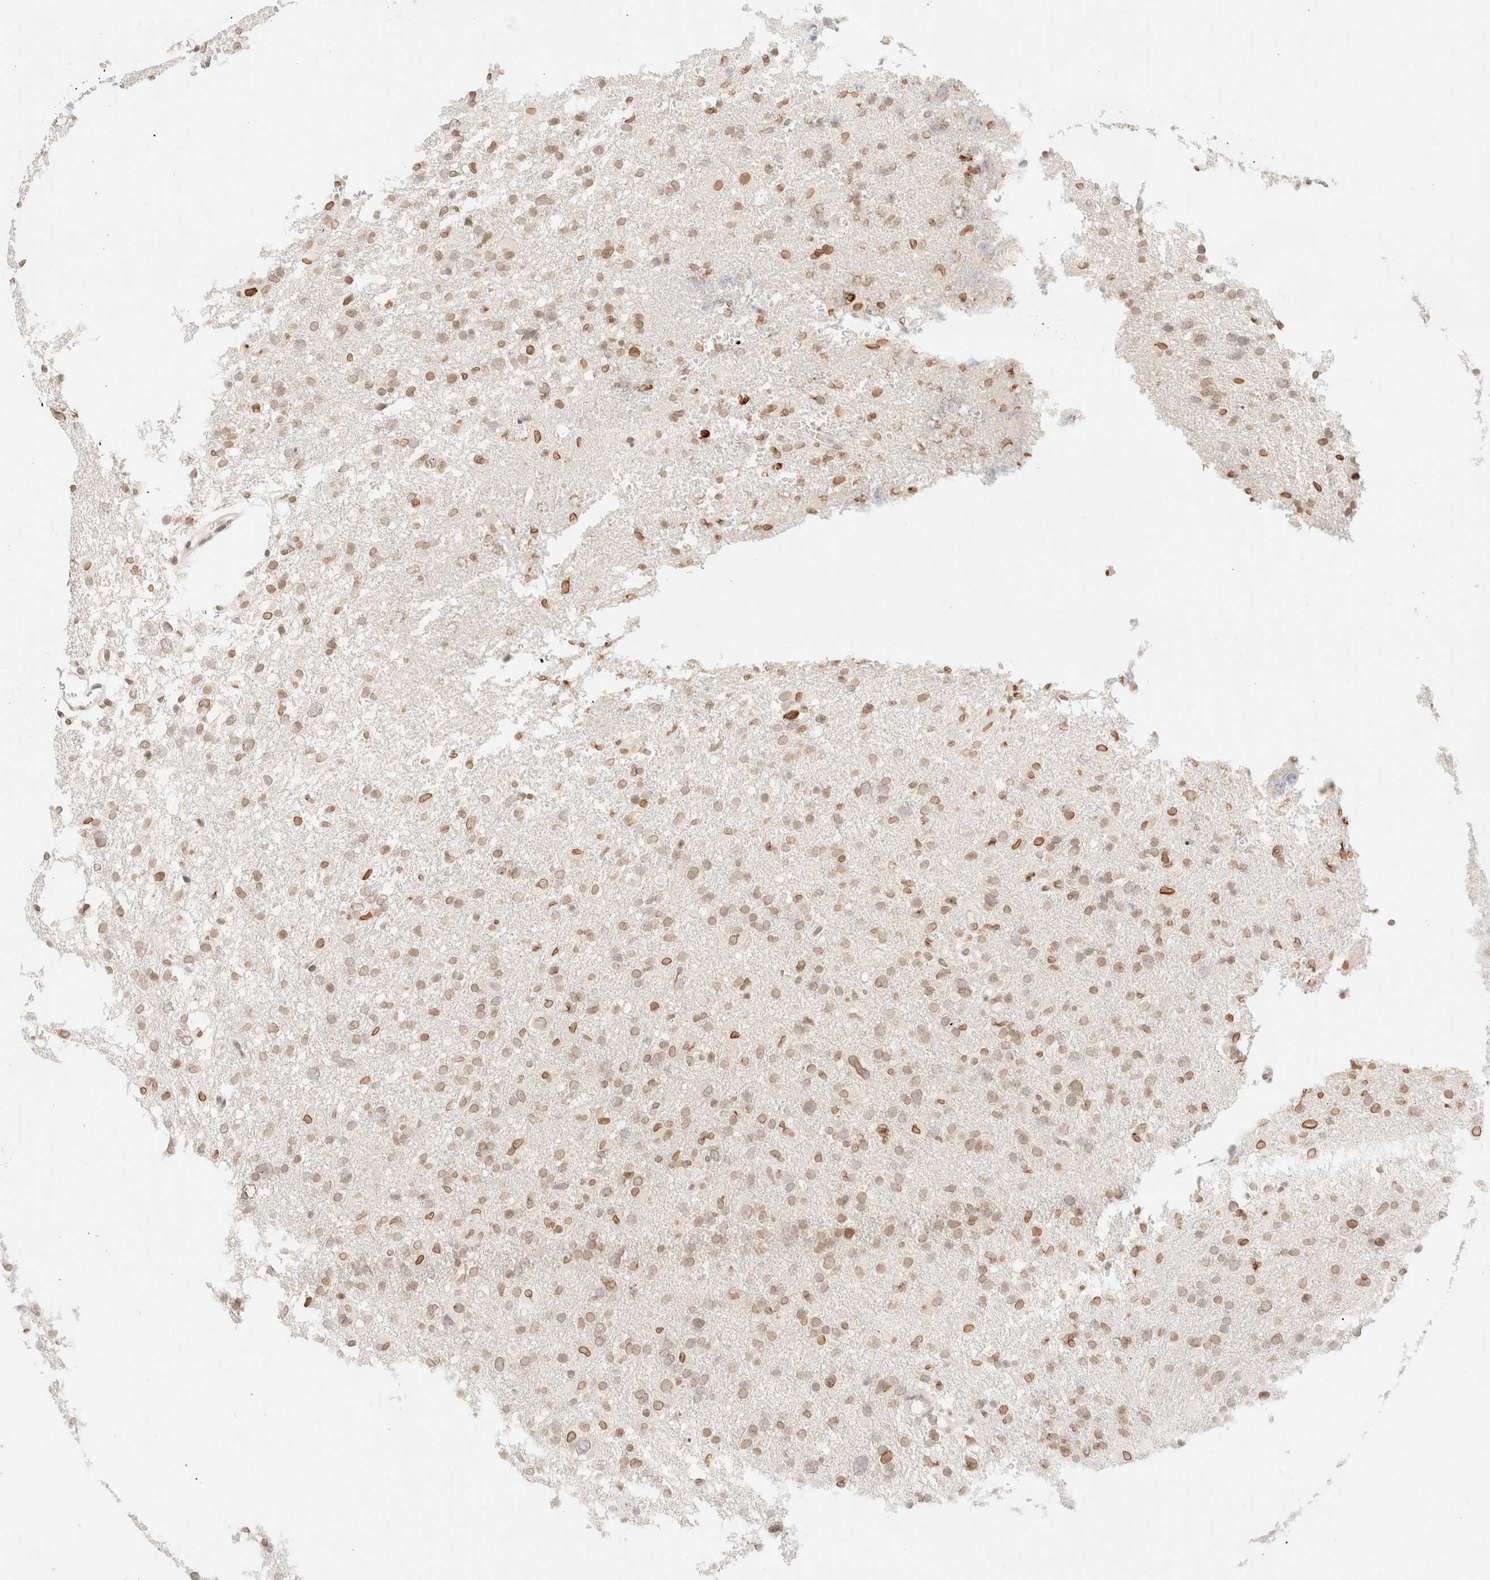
{"staining": {"intensity": "weak", "quantity": ">75%", "location": "cytoplasmic/membranous,nuclear"}, "tissue": "glioma", "cell_type": "Tumor cells", "image_type": "cancer", "snomed": [{"axis": "morphology", "description": "Glioma, malignant, High grade"}, {"axis": "topography", "description": "Brain"}], "caption": "Glioma stained with IHC reveals weak cytoplasmic/membranous and nuclear staining in about >75% of tumor cells.", "gene": "ZNF770", "patient": {"sex": "female", "age": 57}}